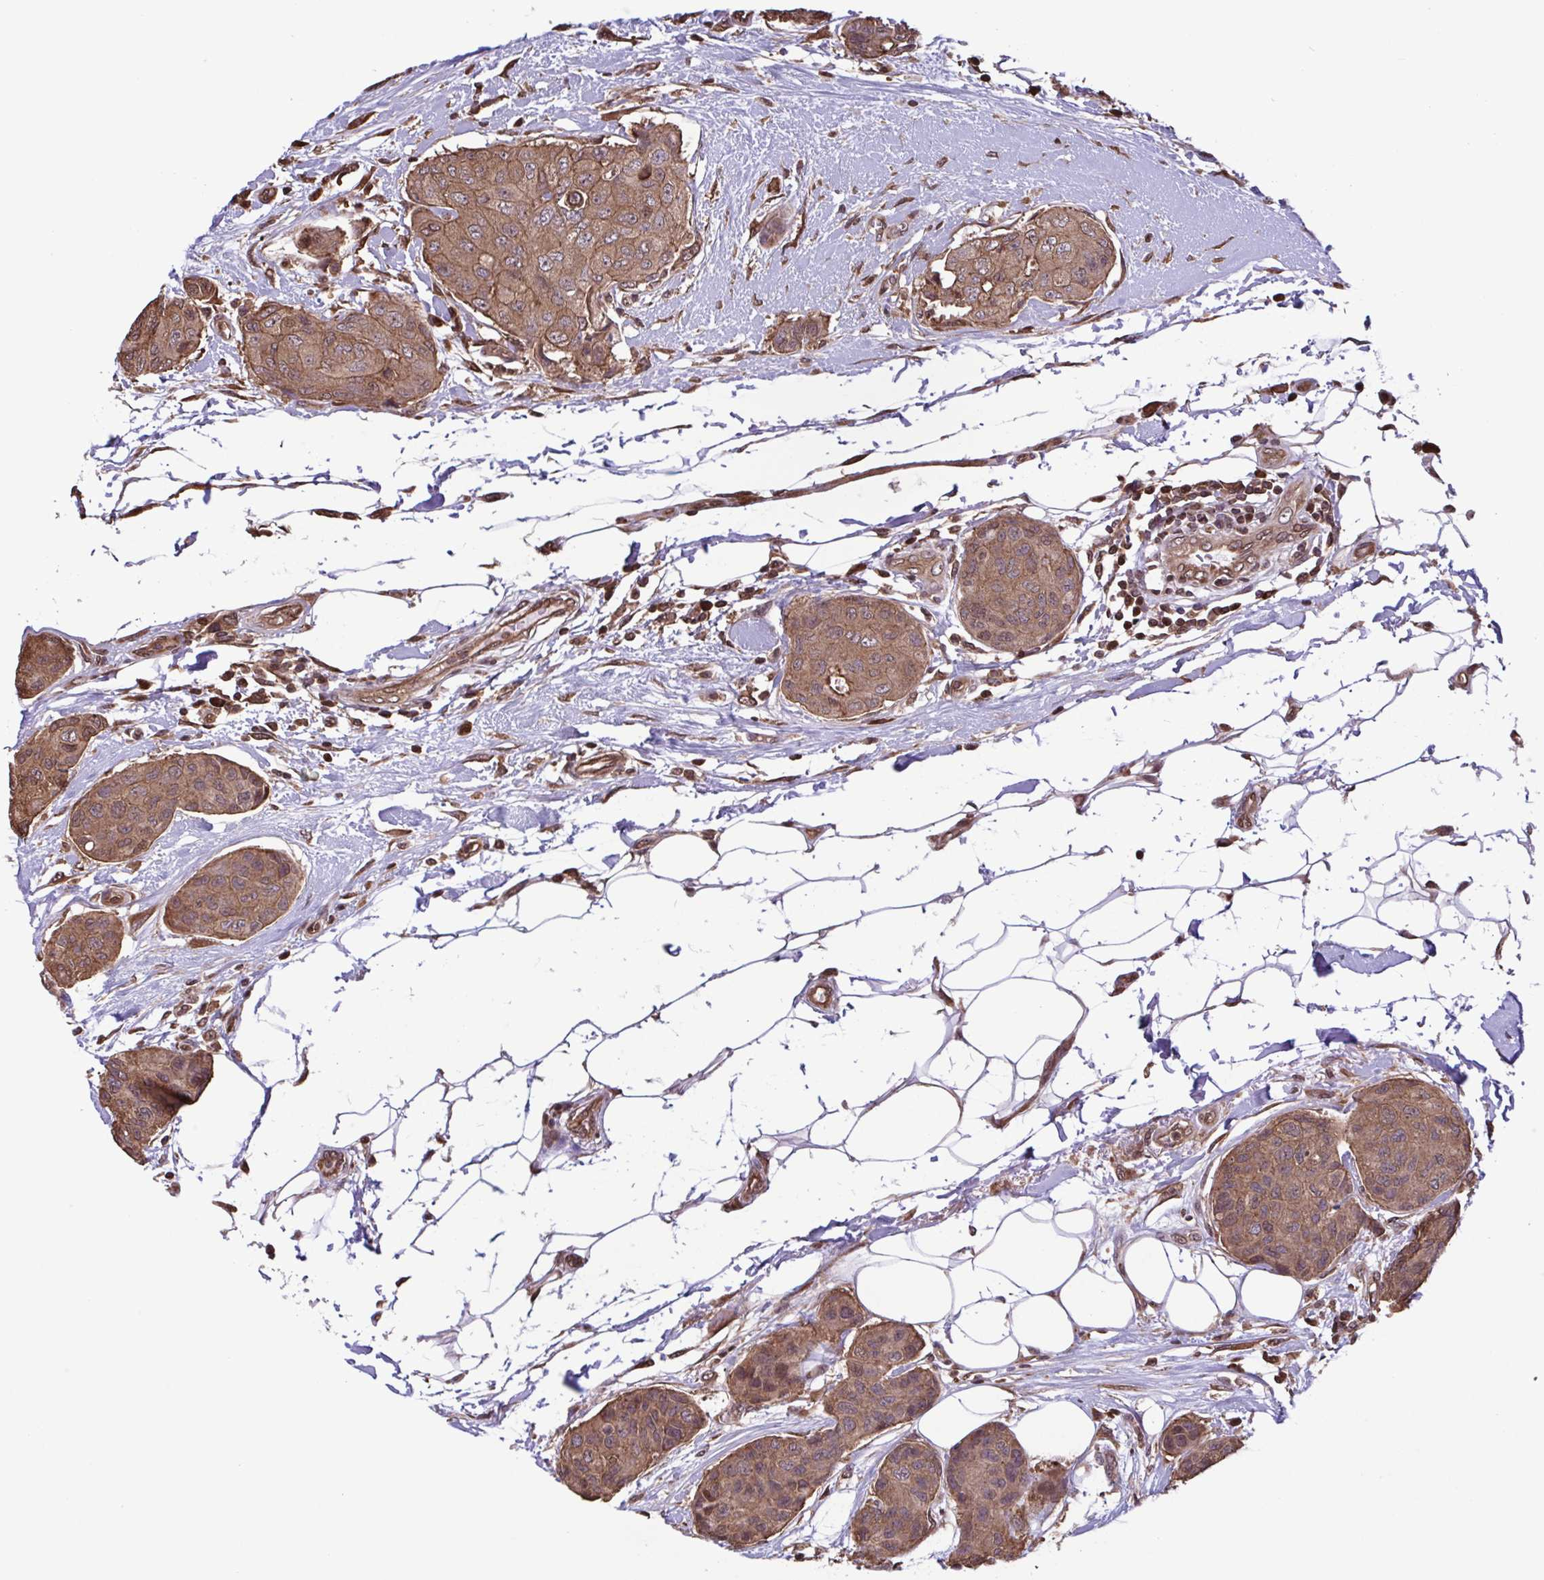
{"staining": {"intensity": "moderate", "quantity": ">75%", "location": "cytoplasmic/membranous,nuclear"}, "tissue": "breast cancer", "cell_type": "Tumor cells", "image_type": "cancer", "snomed": [{"axis": "morphology", "description": "Duct carcinoma"}, {"axis": "topography", "description": "Breast"}, {"axis": "topography", "description": "Lymph node"}], "caption": "Immunohistochemistry (IHC) staining of breast infiltrating ductal carcinoma, which displays medium levels of moderate cytoplasmic/membranous and nuclear positivity in approximately >75% of tumor cells indicating moderate cytoplasmic/membranous and nuclear protein positivity. The staining was performed using DAB (3,3'-diaminobenzidine) (brown) for protein detection and nuclei were counterstained in hematoxylin (blue).", "gene": "SEC63", "patient": {"sex": "female", "age": 80}}